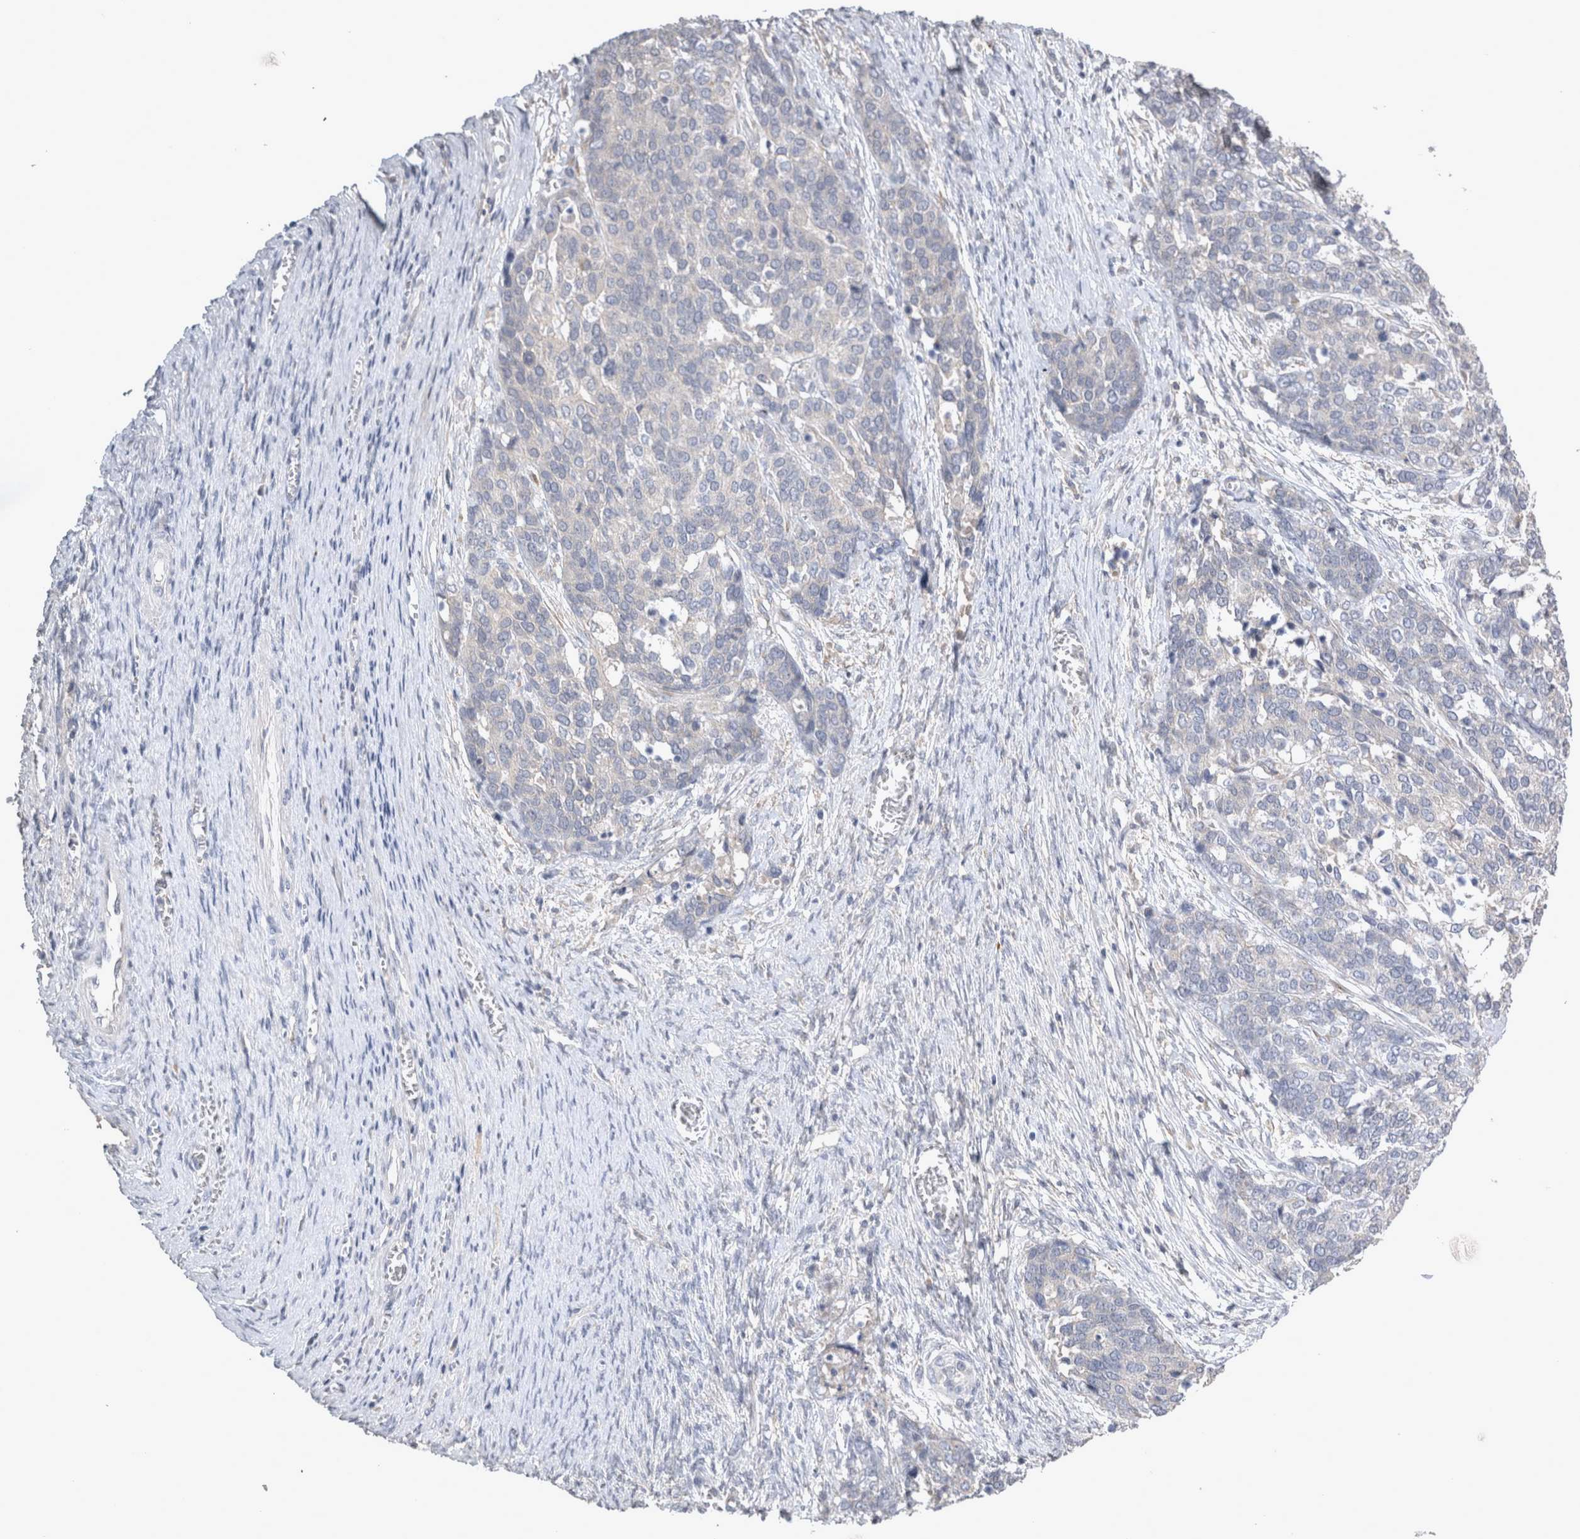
{"staining": {"intensity": "negative", "quantity": "none", "location": "none"}, "tissue": "ovarian cancer", "cell_type": "Tumor cells", "image_type": "cancer", "snomed": [{"axis": "morphology", "description": "Cystadenocarcinoma, serous, NOS"}, {"axis": "topography", "description": "Ovary"}], "caption": "Immunohistochemistry (IHC) image of neoplastic tissue: serous cystadenocarcinoma (ovarian) stained with DAB exhibits no significant protein expression in tumor cells. (DAB immunohistochemistry, high magnification).", "gene": "SLC22A11", "patient": {"sex": "female", "age": 44}}